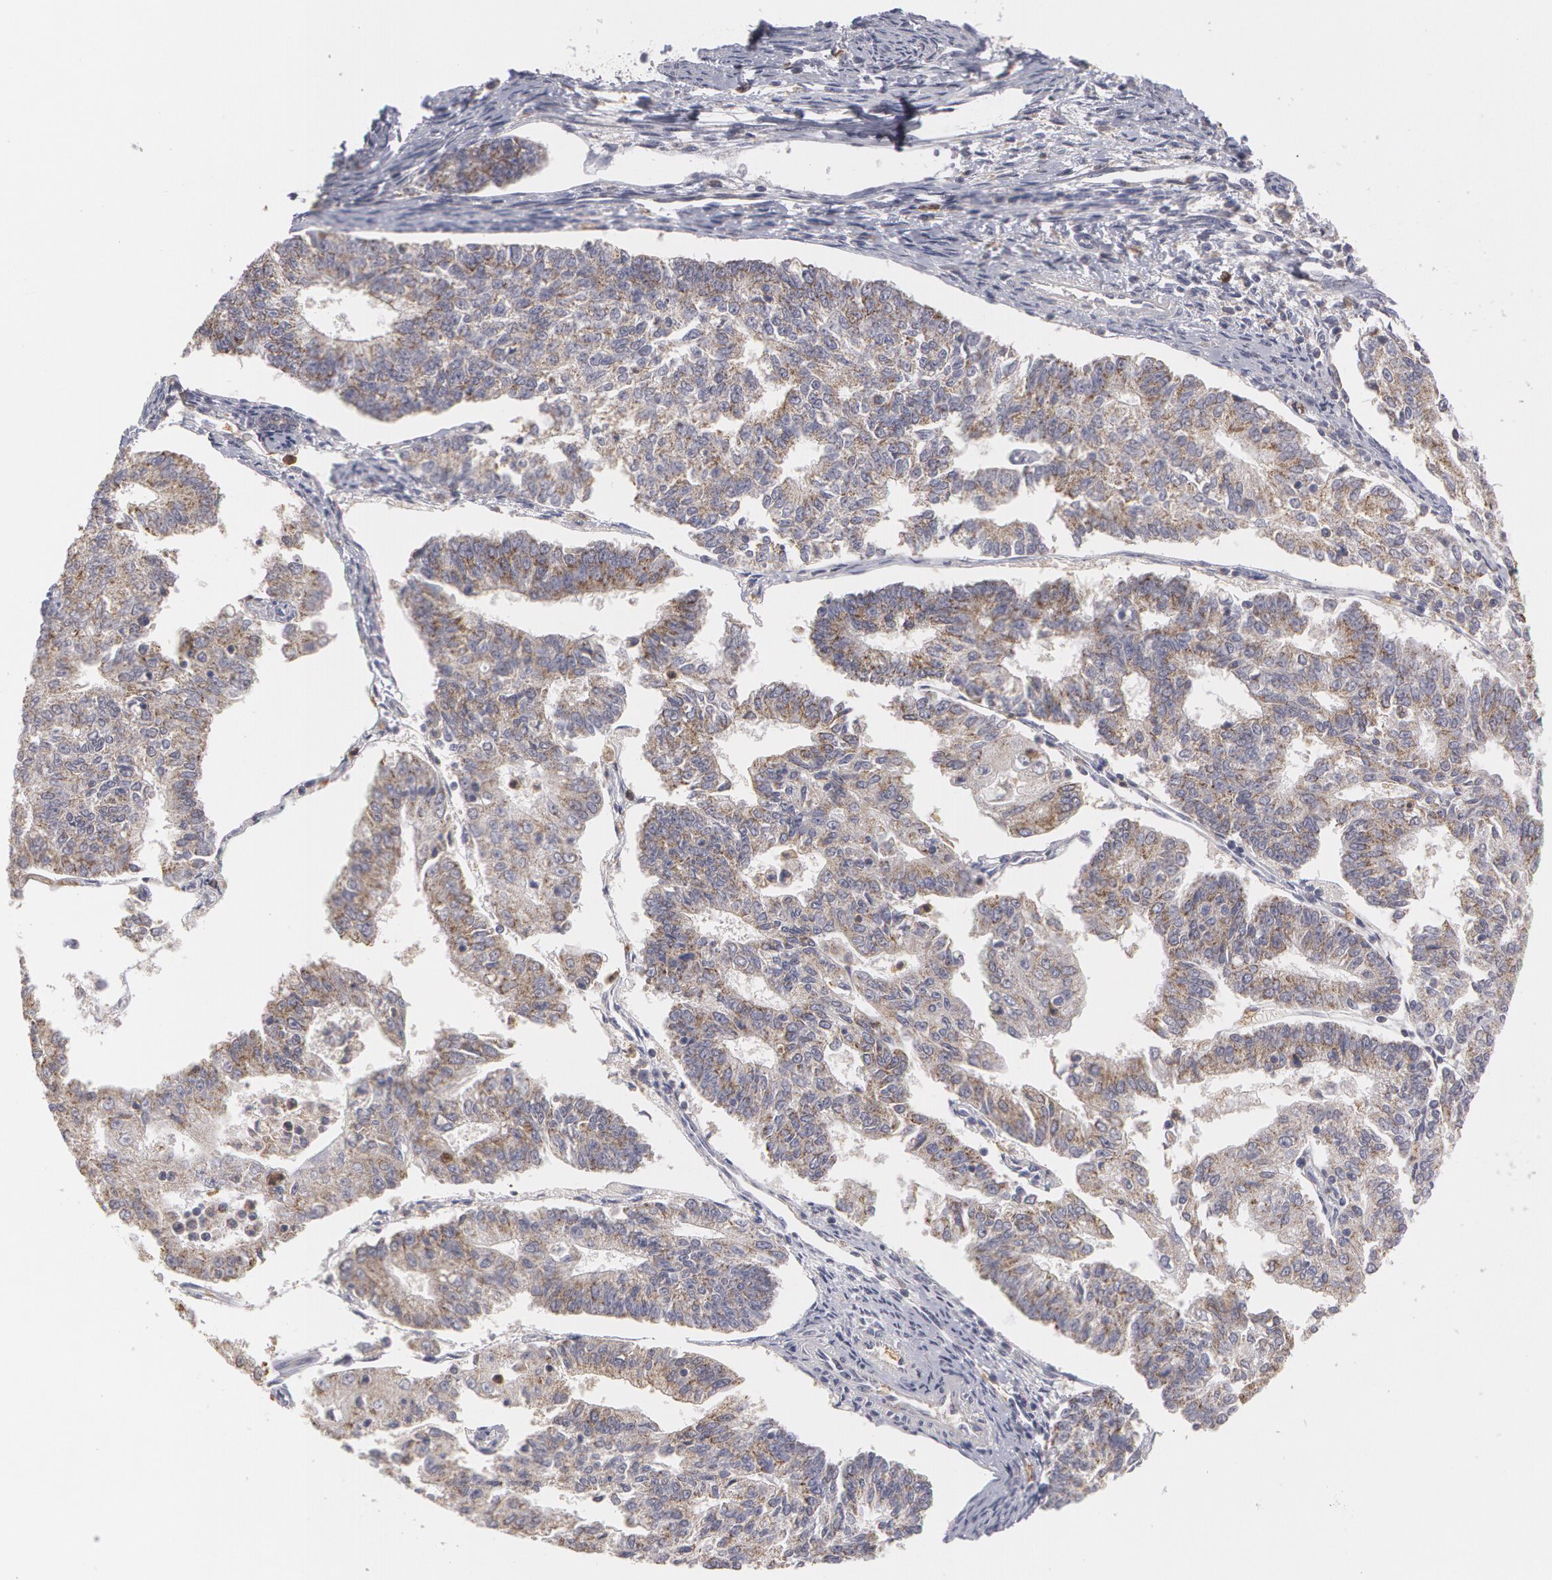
{"staining": {"intensity": "weak", "quantity": ">75%", "location": "cytoplasmic/membranous"}, "tissue": "endometrial cancer", "cell_type": "Tumor cells", "image_type": "cancer", "snomed": [{"axis": "morphology", "description": "Adenocarcinoma, NOS"}, {"axis": "topography", "description": "Endometrium"}], "caption": "Brown immunohistochemical staining in endometrial cancer (adenocarcinoma) displays weak cytoplasmic/membranous staining in about >75% of tumor cells.", "gene": "CAT", "patient": {"sex": "female", "age": 56}}